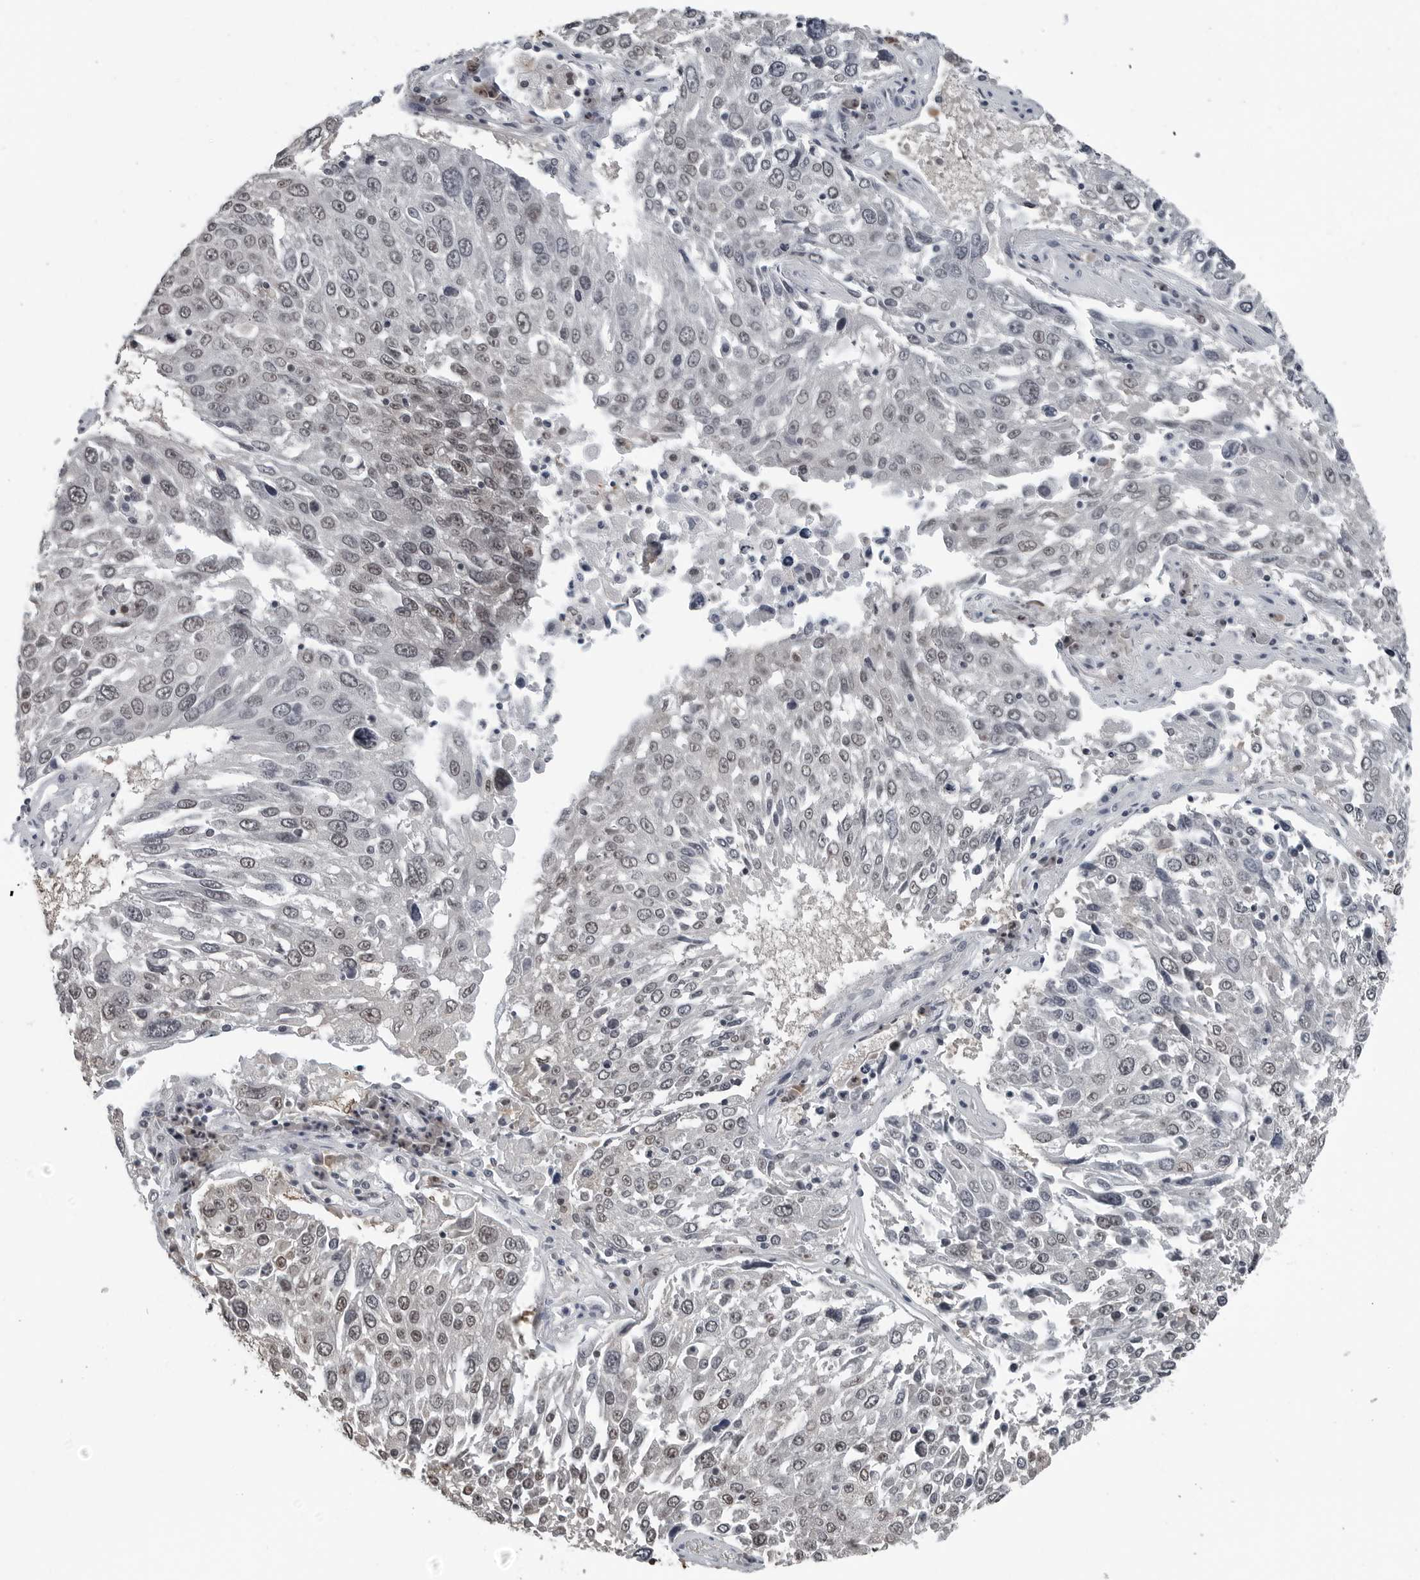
{"staining": {"intensity": "moderate", "quantity": "25%-75%", "location": "nuclear"}, "tissue": "lung cancer", "cell_type": "Tumor cells", "image_type": "cancer", "snomed": [{"axis": "morphology", "description": "Squamous cell carcinoma, NOS"}, {"axis": "topography", "description": "Lung"}], "caption": "Lung cancer stained with a brown dye demonstrates moderate nuclear positive staining in about 25%-75% of tumor cells.", "gene": "AKR1A1", "patient": {"sex": "male", "age": 65}}